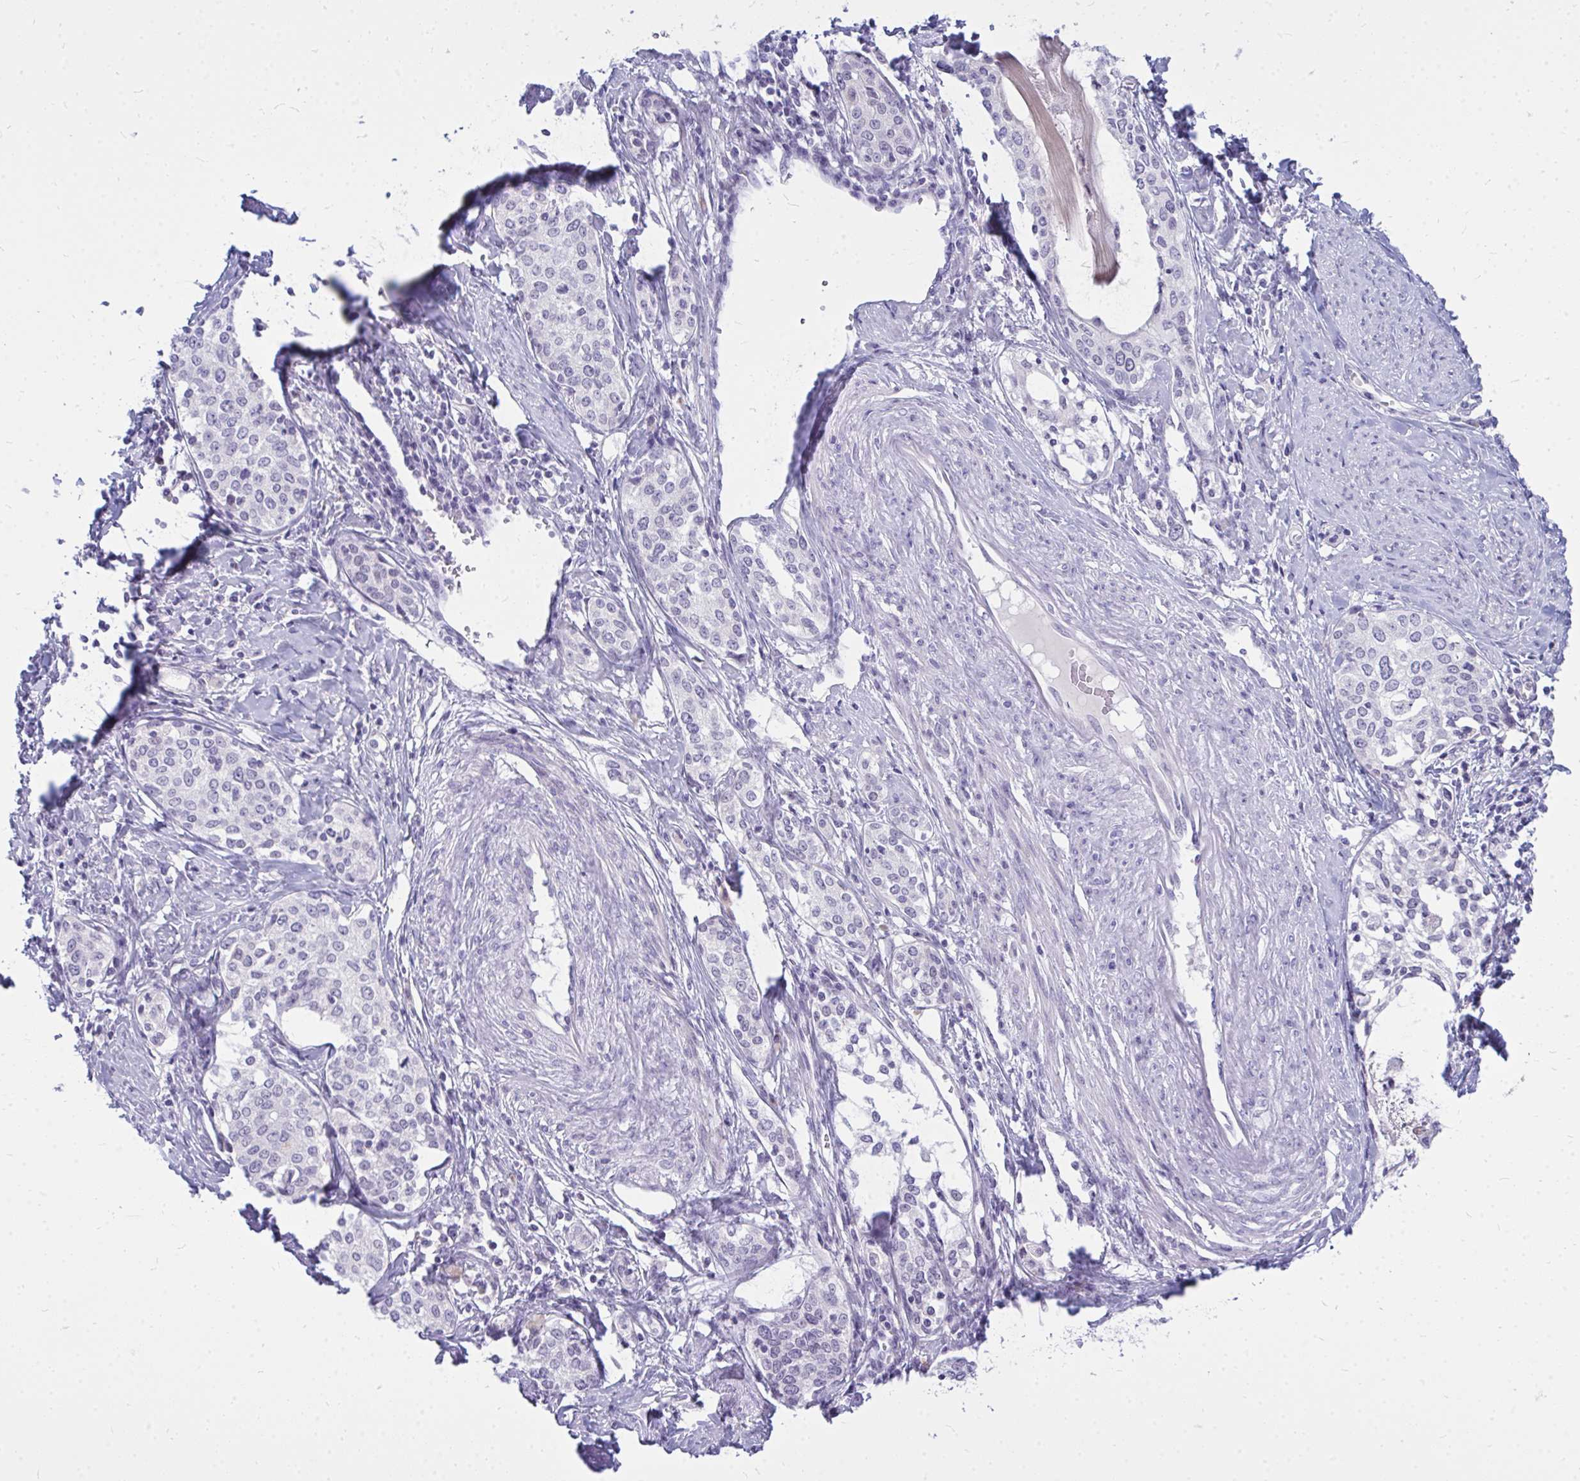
{"staining": {"intensity": "negative", "quantity": "none", "location": "none"}, "tissue": "cervical cancer", "cell_type": "Tumor cells", "image_type": "cancer", "snomed": [{"axis": "morphology", "description": "Squamous cell carcinoma, NOS"}, {"axis": "morphology", "description": "Adenocarcinoma, NOS"}, {"axis": "topography", "description": "Cervix"}], "caption": "Immunohistochemical staining of cervical adenocarcinoma displays no significant staining in tumor cells.", "gene": "ZSCAN25", "patient": {"sex": "female", "age": 52}}